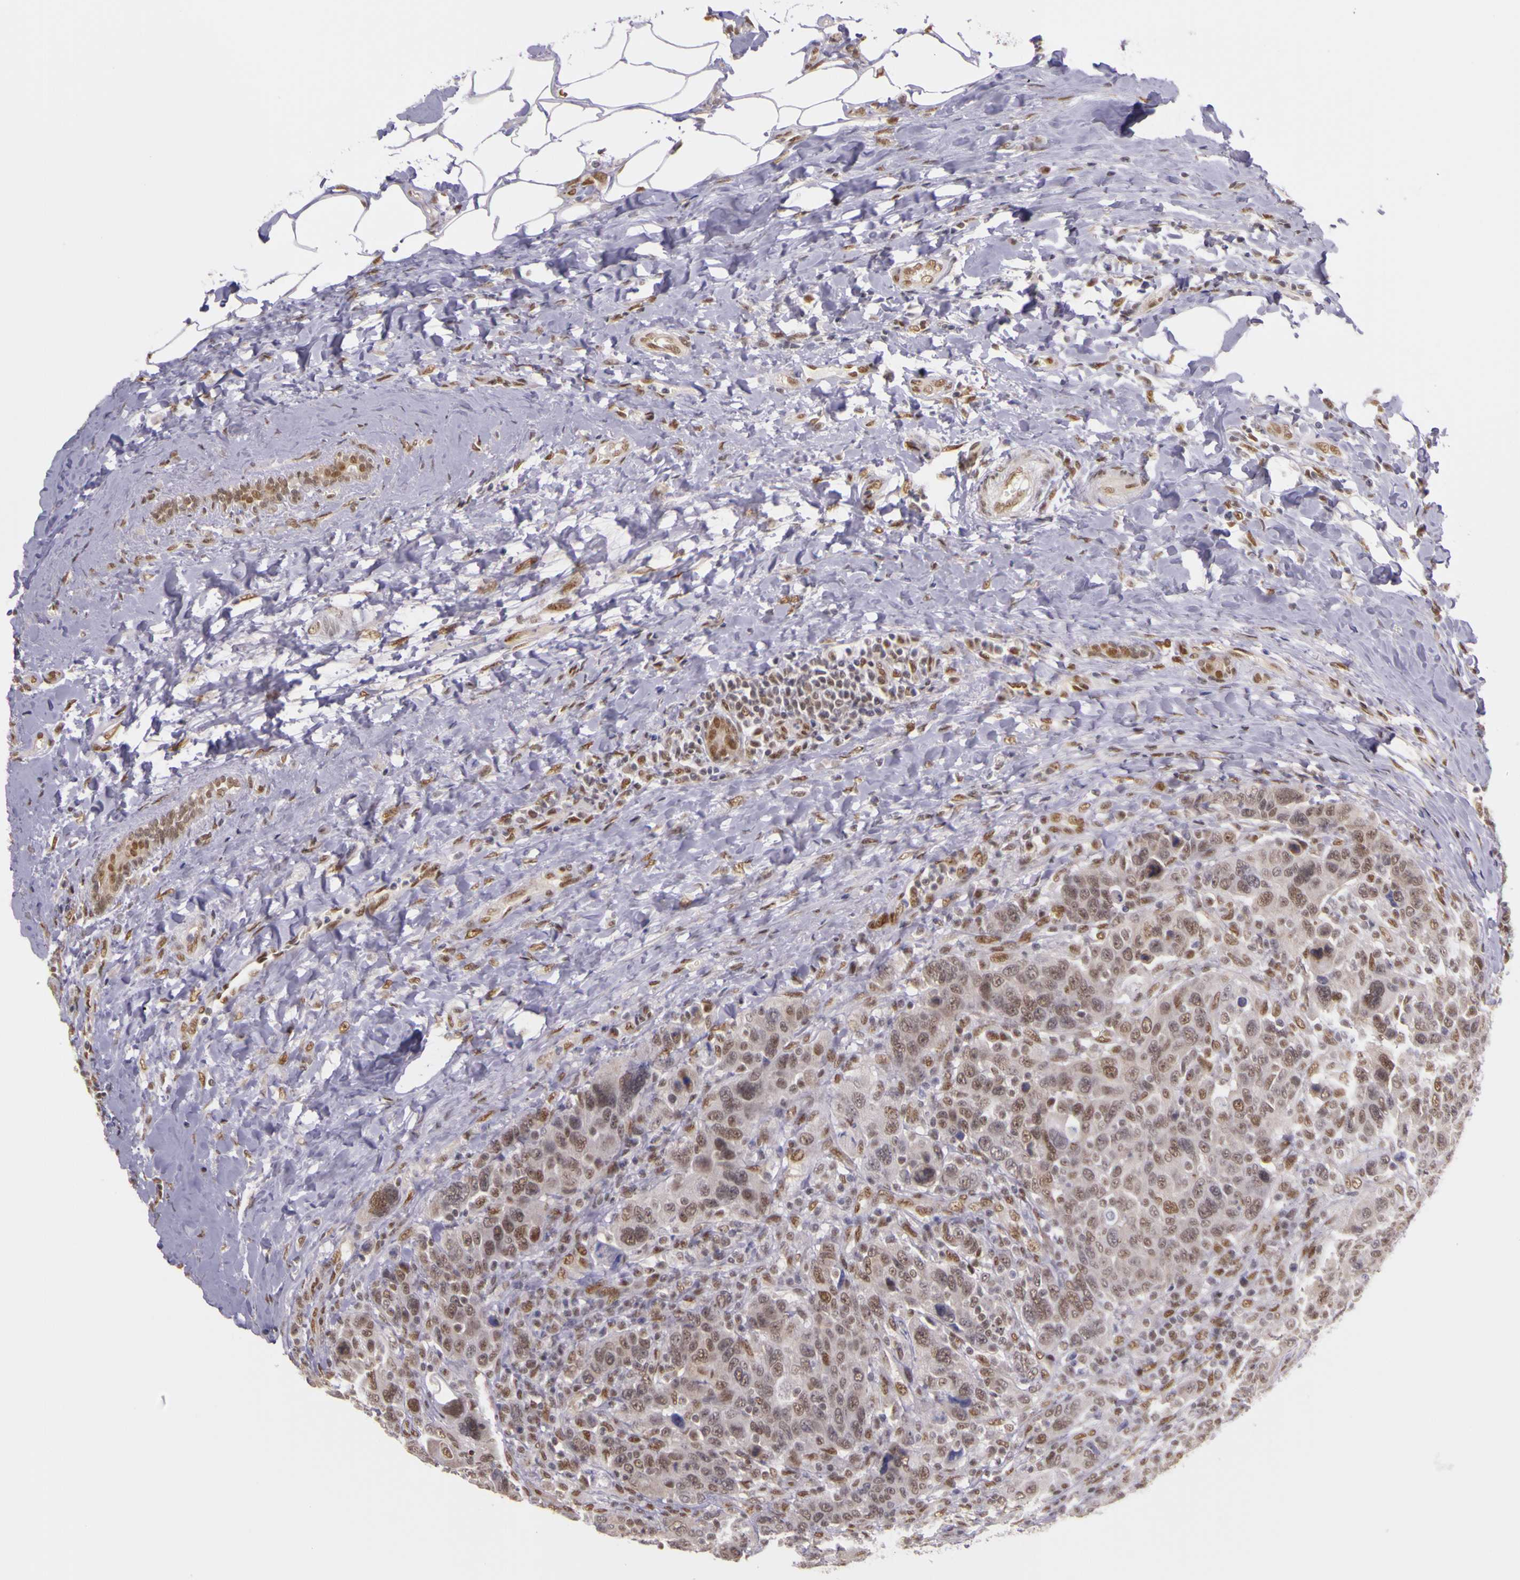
{"staining": {"intensity": "weak", "quantity": ">75%", "location": "nuclear"}, "tissue": "breast cancer", "cell_type": "Tumor cells", "image_type": "cancer", "snomed": [{"axis": "morphology", "description": "Duct carcinoma"}, {"axis": "topography", "description": "Breast"}], "caption": "This image shows IHC staining of breast cancer (invasive ductal carcinoma), with low weak nuclear positivity in about >75% of tumor cells.", "gene": "WDR13", "patient": {"sex": "female", "age": 37}}